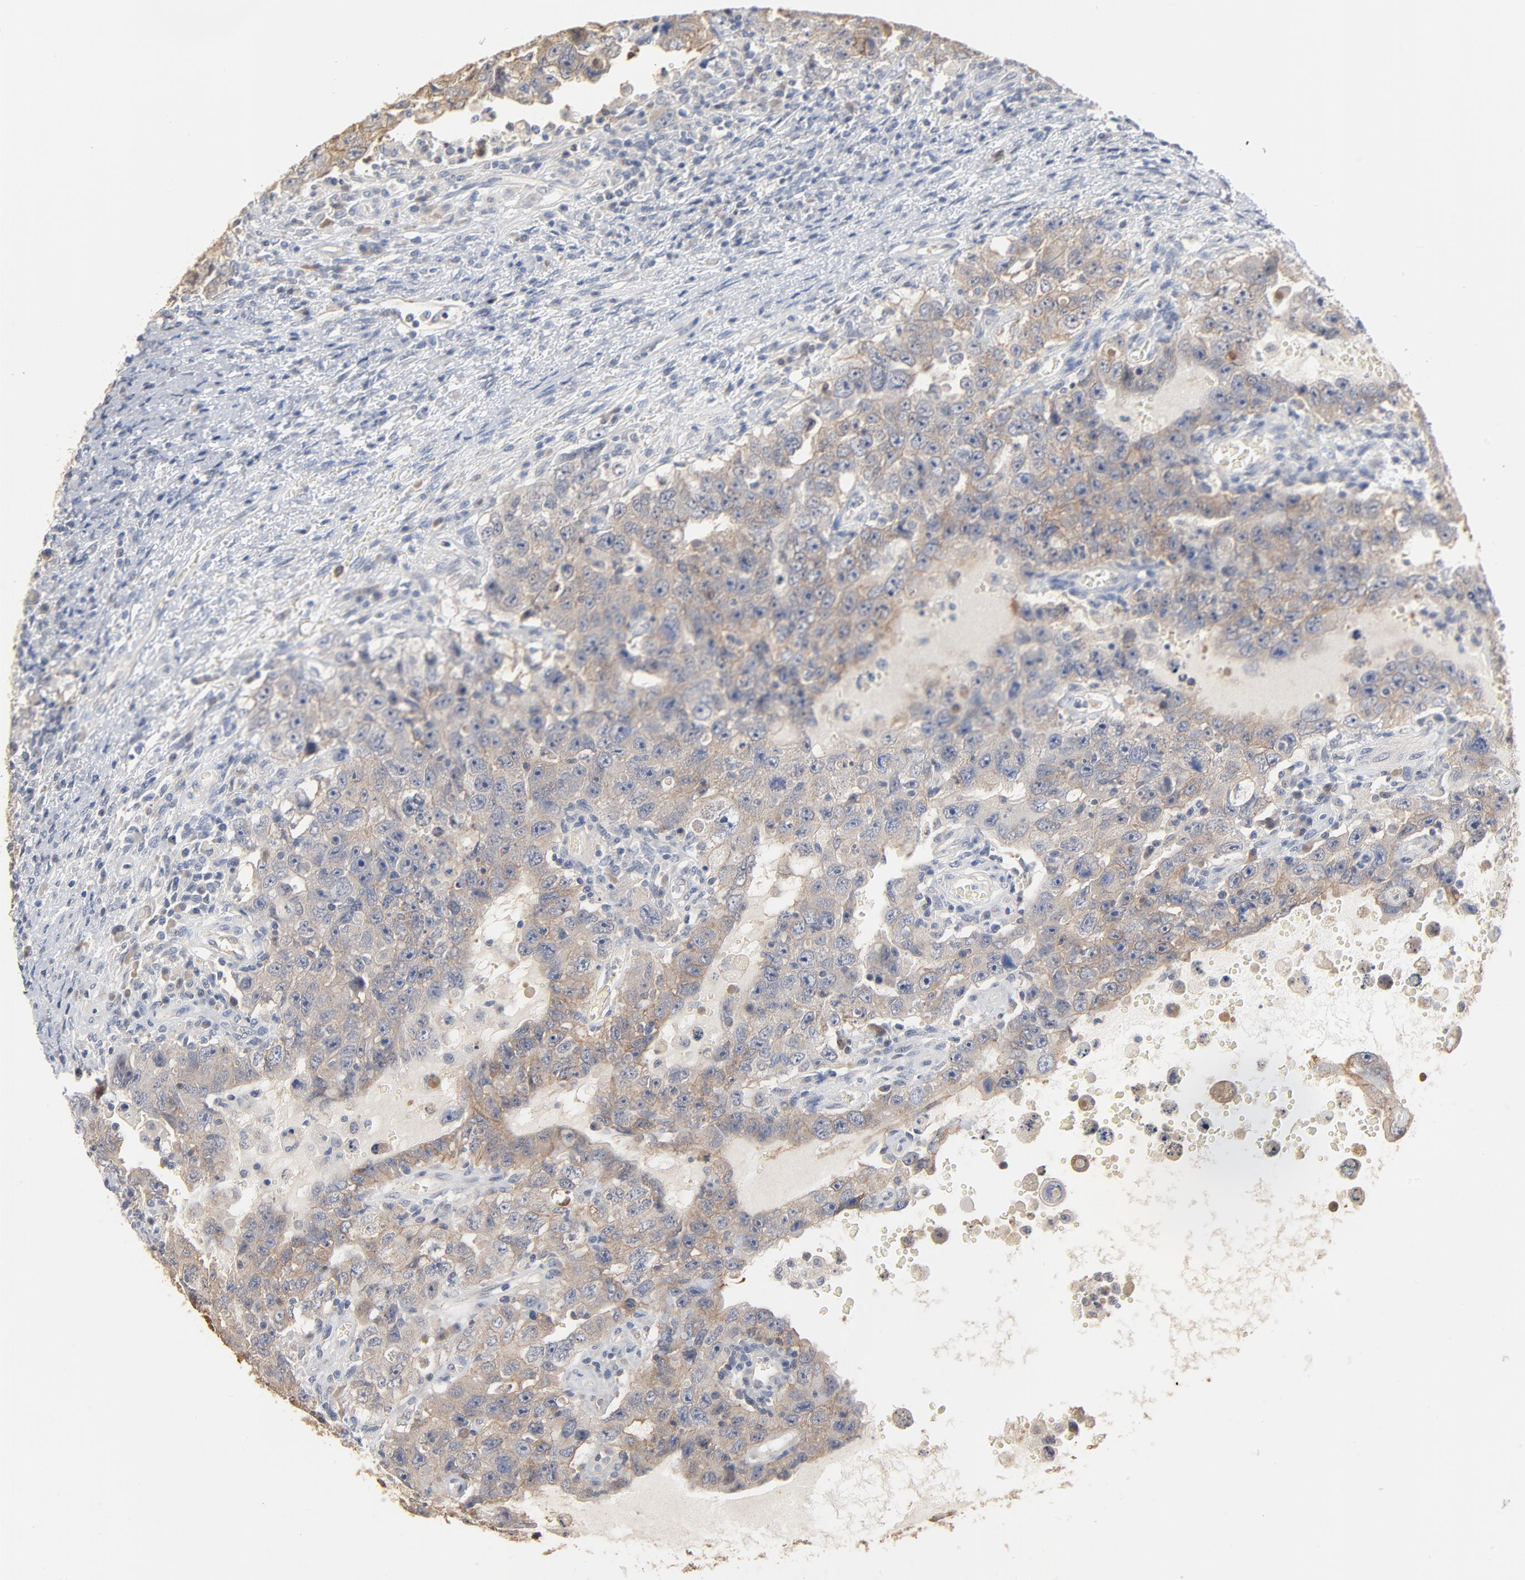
{"staining": {"intensity": "weak", "quantity": "25%-75%", "location": "cytoplasmic/membranous"}, "tissue": "testis cancer", "cell_type": "Tumor cells", "image_type": "cancer", "snomed": [{"axis": "morphology", "description": "Carcinoma, Embryonal, NOS"}, {"axis": "topography", "description": "Testis"}], "caption": "About 25%-75% of tumor cells in human testis cancer display weak cytoplasmic/membranous protein positivity as visualized by brown immunohistochemical staining.", "gene": "EPCAM", "patient": {"sex": "male", "age": 26}}